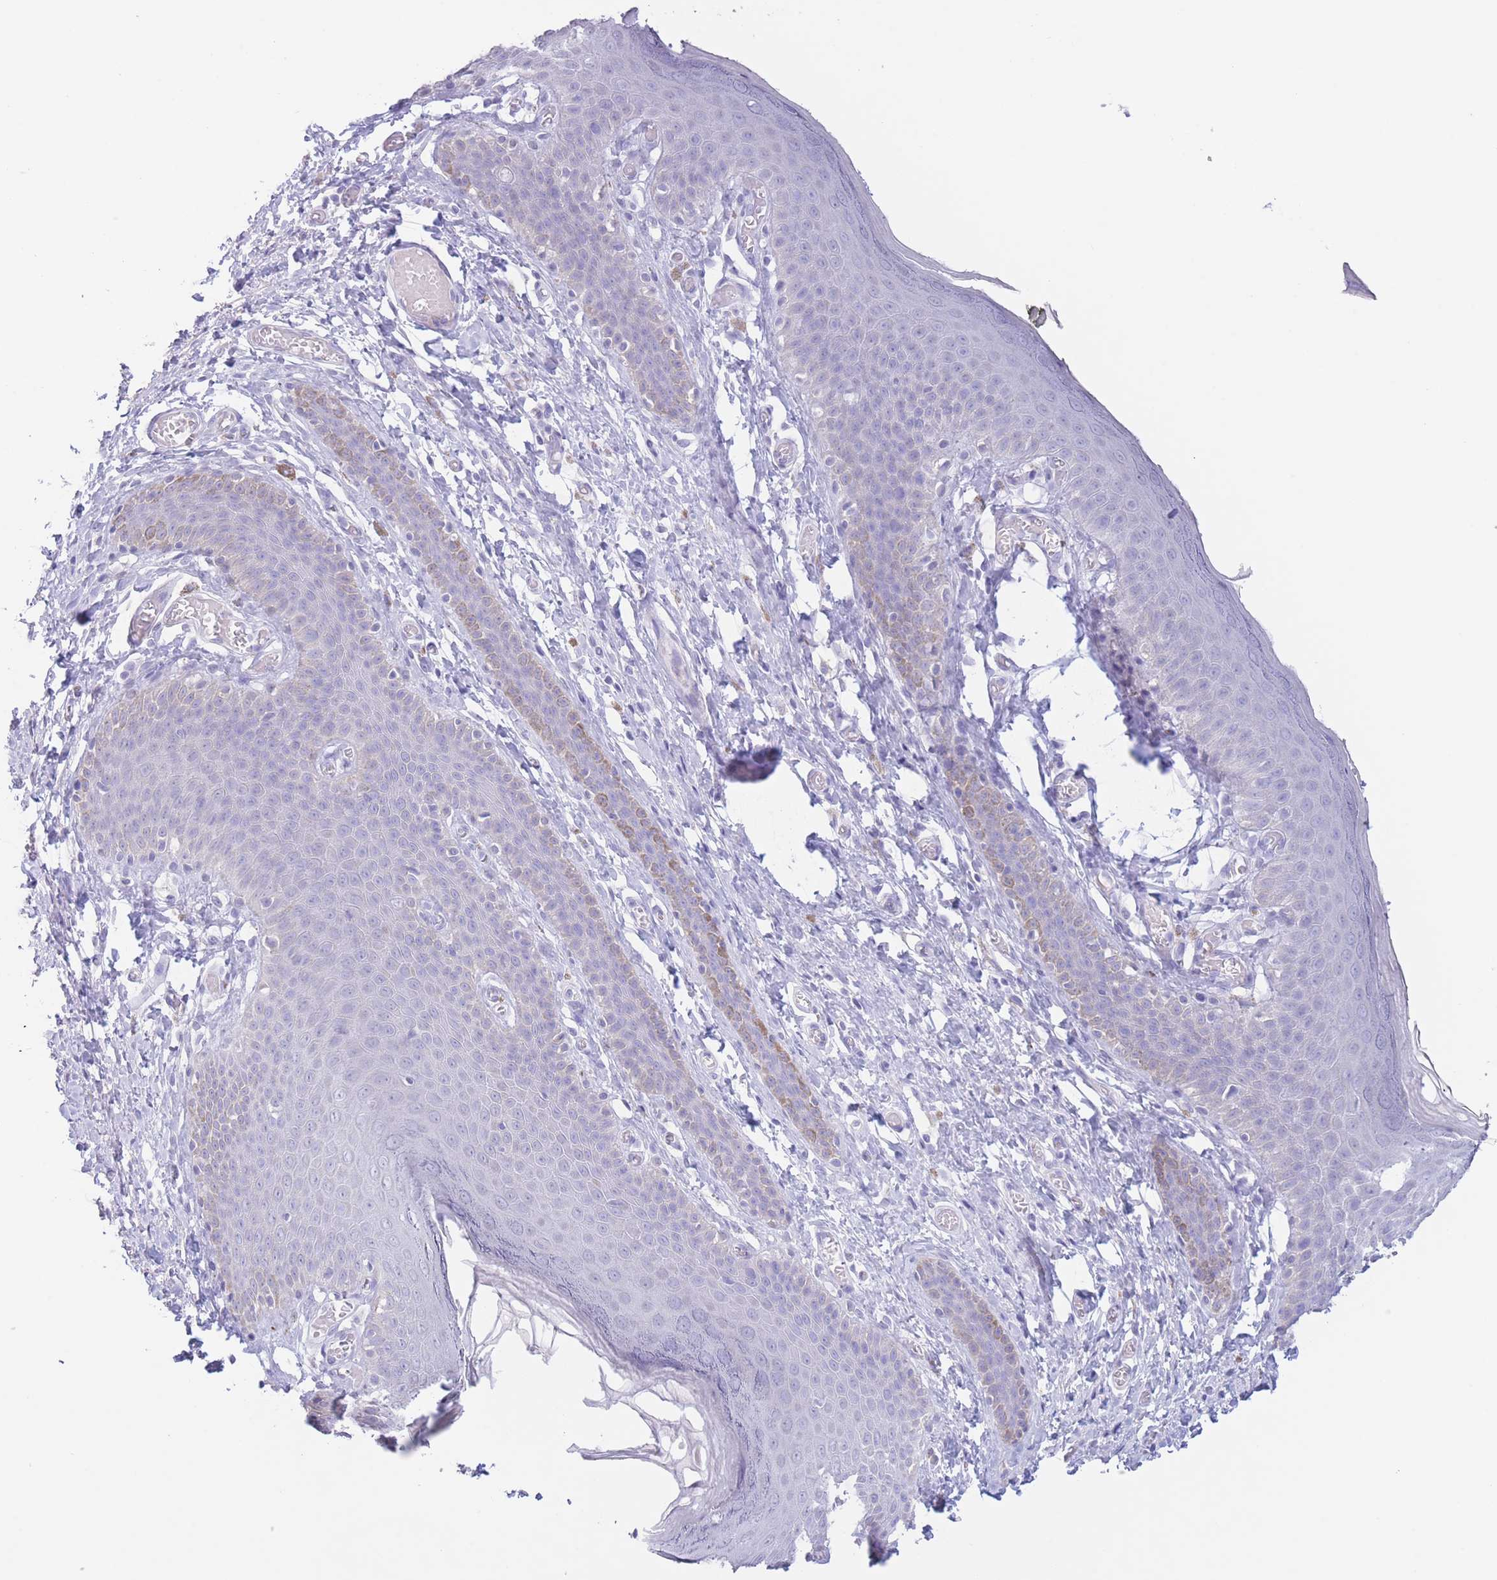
{"staining": {"intensity": "weak", "quantity": "<25%", "location": "cytoplasmic/membranous"}, "tissue": "skin", "cell_type": "Epidermal cells", "image_type": "normal", "snomed": [{"axis": "morphology", "description": "Normal tissue, NOS"}, {"axis": "topography", "description": "Anal"}], "caption": "Epidermal cells are negative for protein expression in normal human skin. (IHC, brightfield microscopy, high magnification).", "gene": "PKLR", "patient": {"sex": "female", "age": 40}}